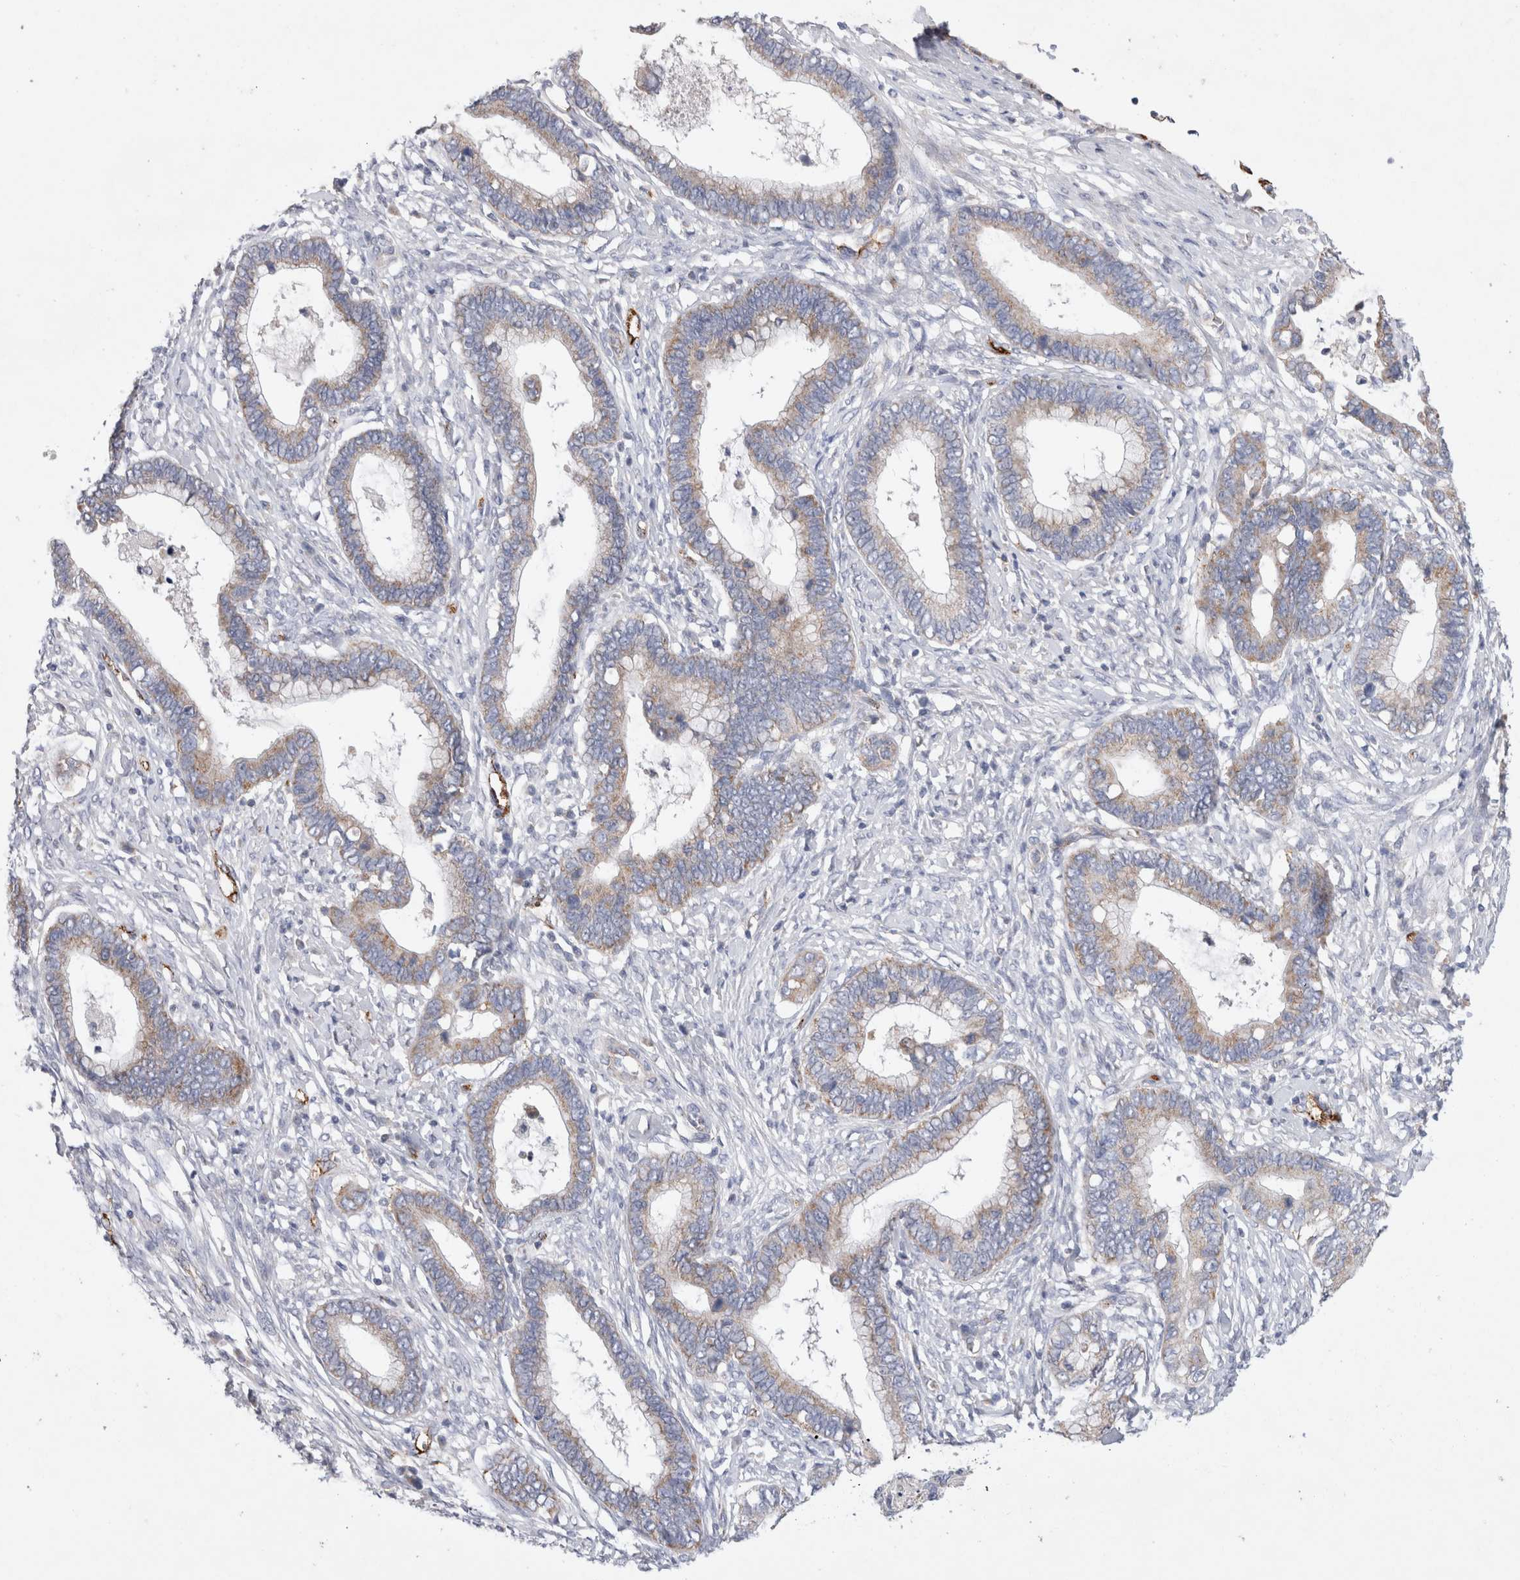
{"staining": {"intensity": "weak", "quantity": "25%-75%", "location": "cytoplasmic/membranous"}, "tissue": "cervical cancer", "cell_type": "Tumor cells", "image_type": "cancer", "snomed": [{"axis": "morphology", "description": "Adenocarcinoma, NOS"}, {"axis": "topography", "description": "Cervix"}], "caption": "Adenocarcinoma (cervical) stained with a brown dye displays weak cytoplasmic/membranous positive expression in about 25%-75% of tumor cells.", "gene": "IARS2", "patient": {"sex": "female", "age": 44}}